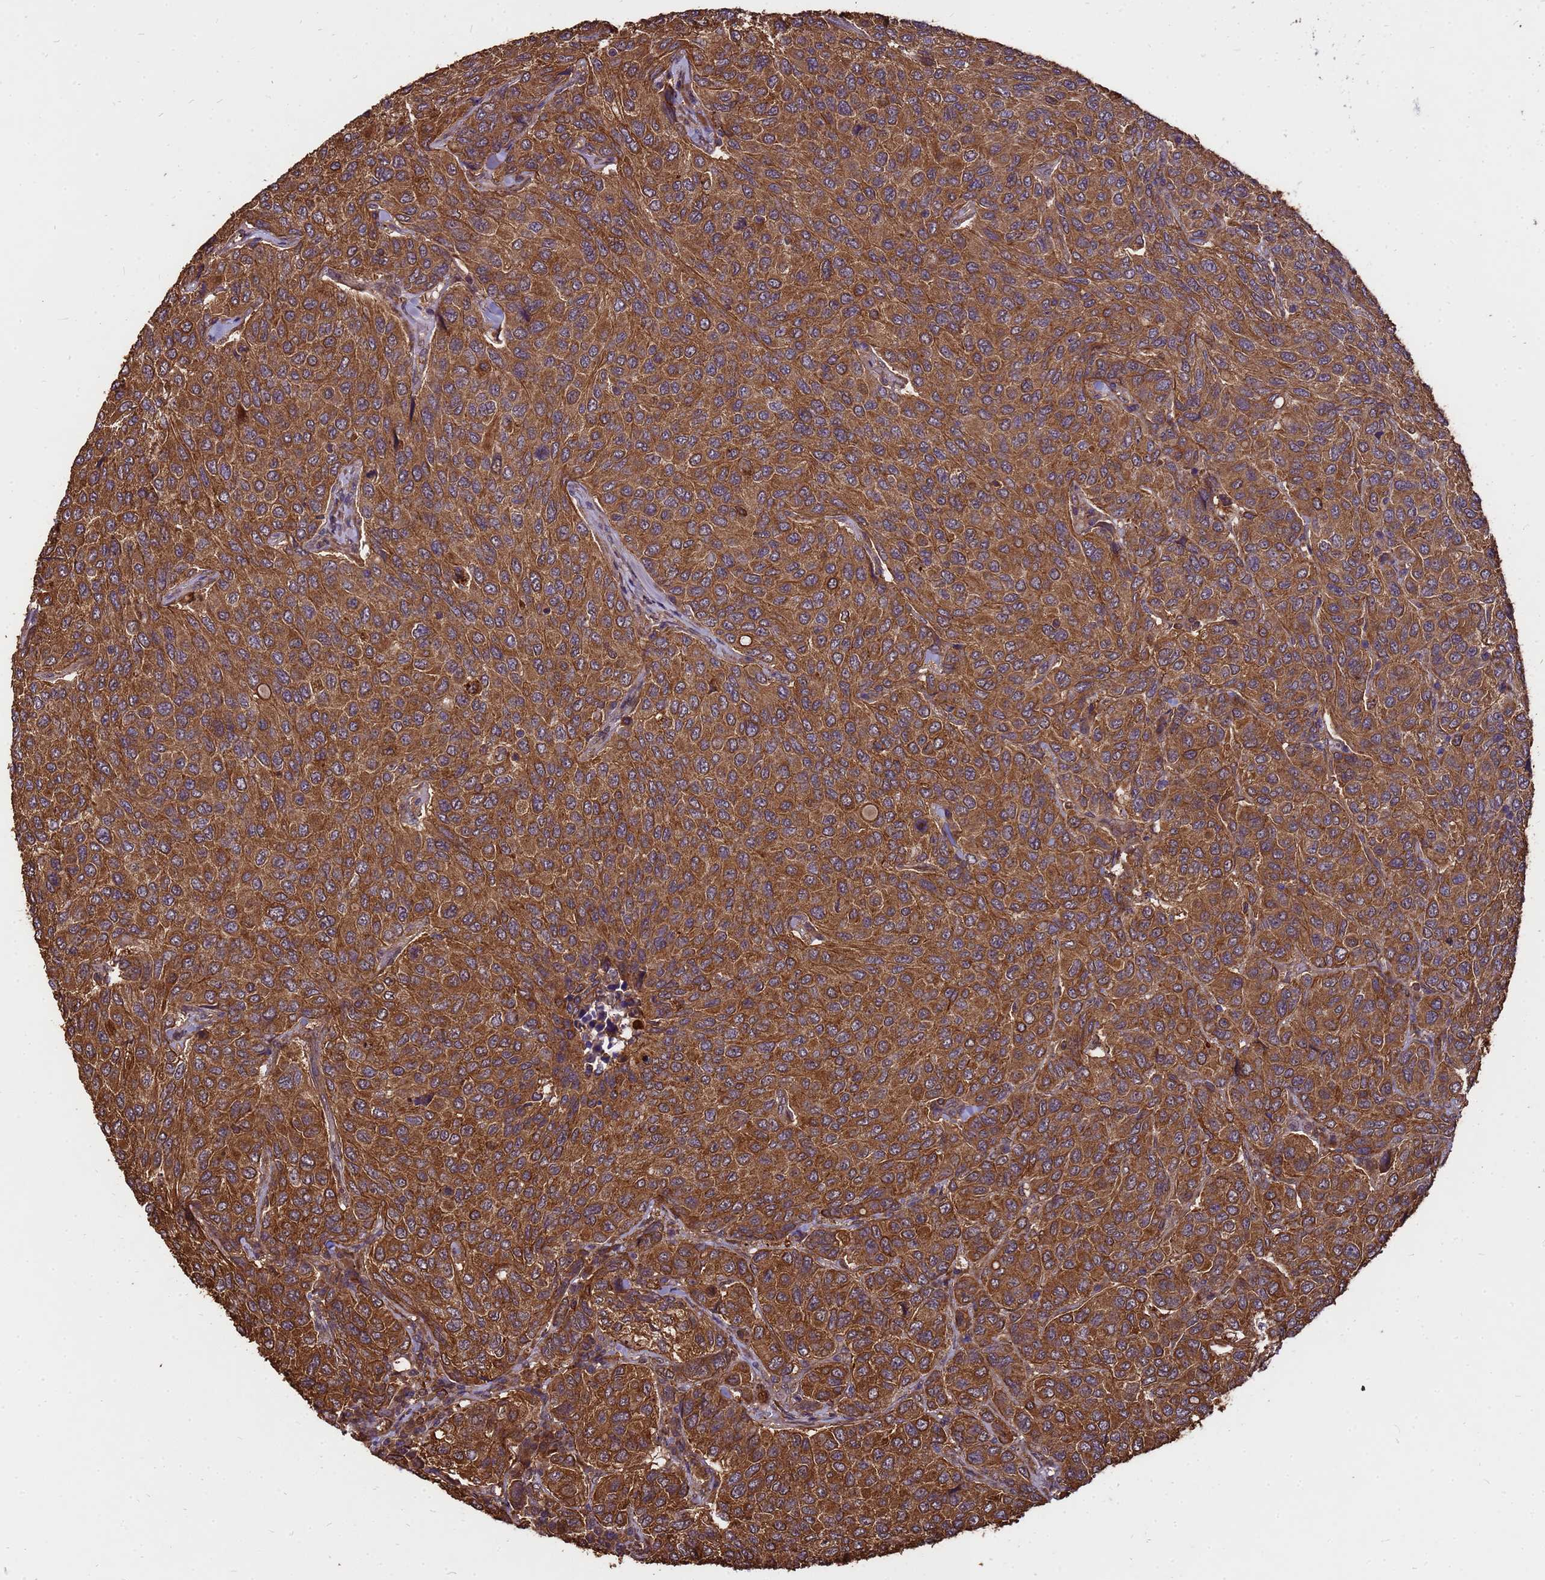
{"staining": {"intensity": "moderate", "quantity": ">75%", "location": "cytoplasmic/membranous"}, "tissue": "breast cancer", "cell_type": "Tumor cells", "image_type": "cancer", "snomed": [{"axis": "morphology", "description": "Duct carcinoma"}, {"axis": "topography", "description": "Breast"}], "caption": "Immunohistochemistry of human infiltrating ductal carcinoma (breast) demonstrates medium levels of moderate cytoplasmic/membranous staining in about >75% of tumor cells.", "gene": "ZNF618", "patient": {"sex": "female", "age": 55}}